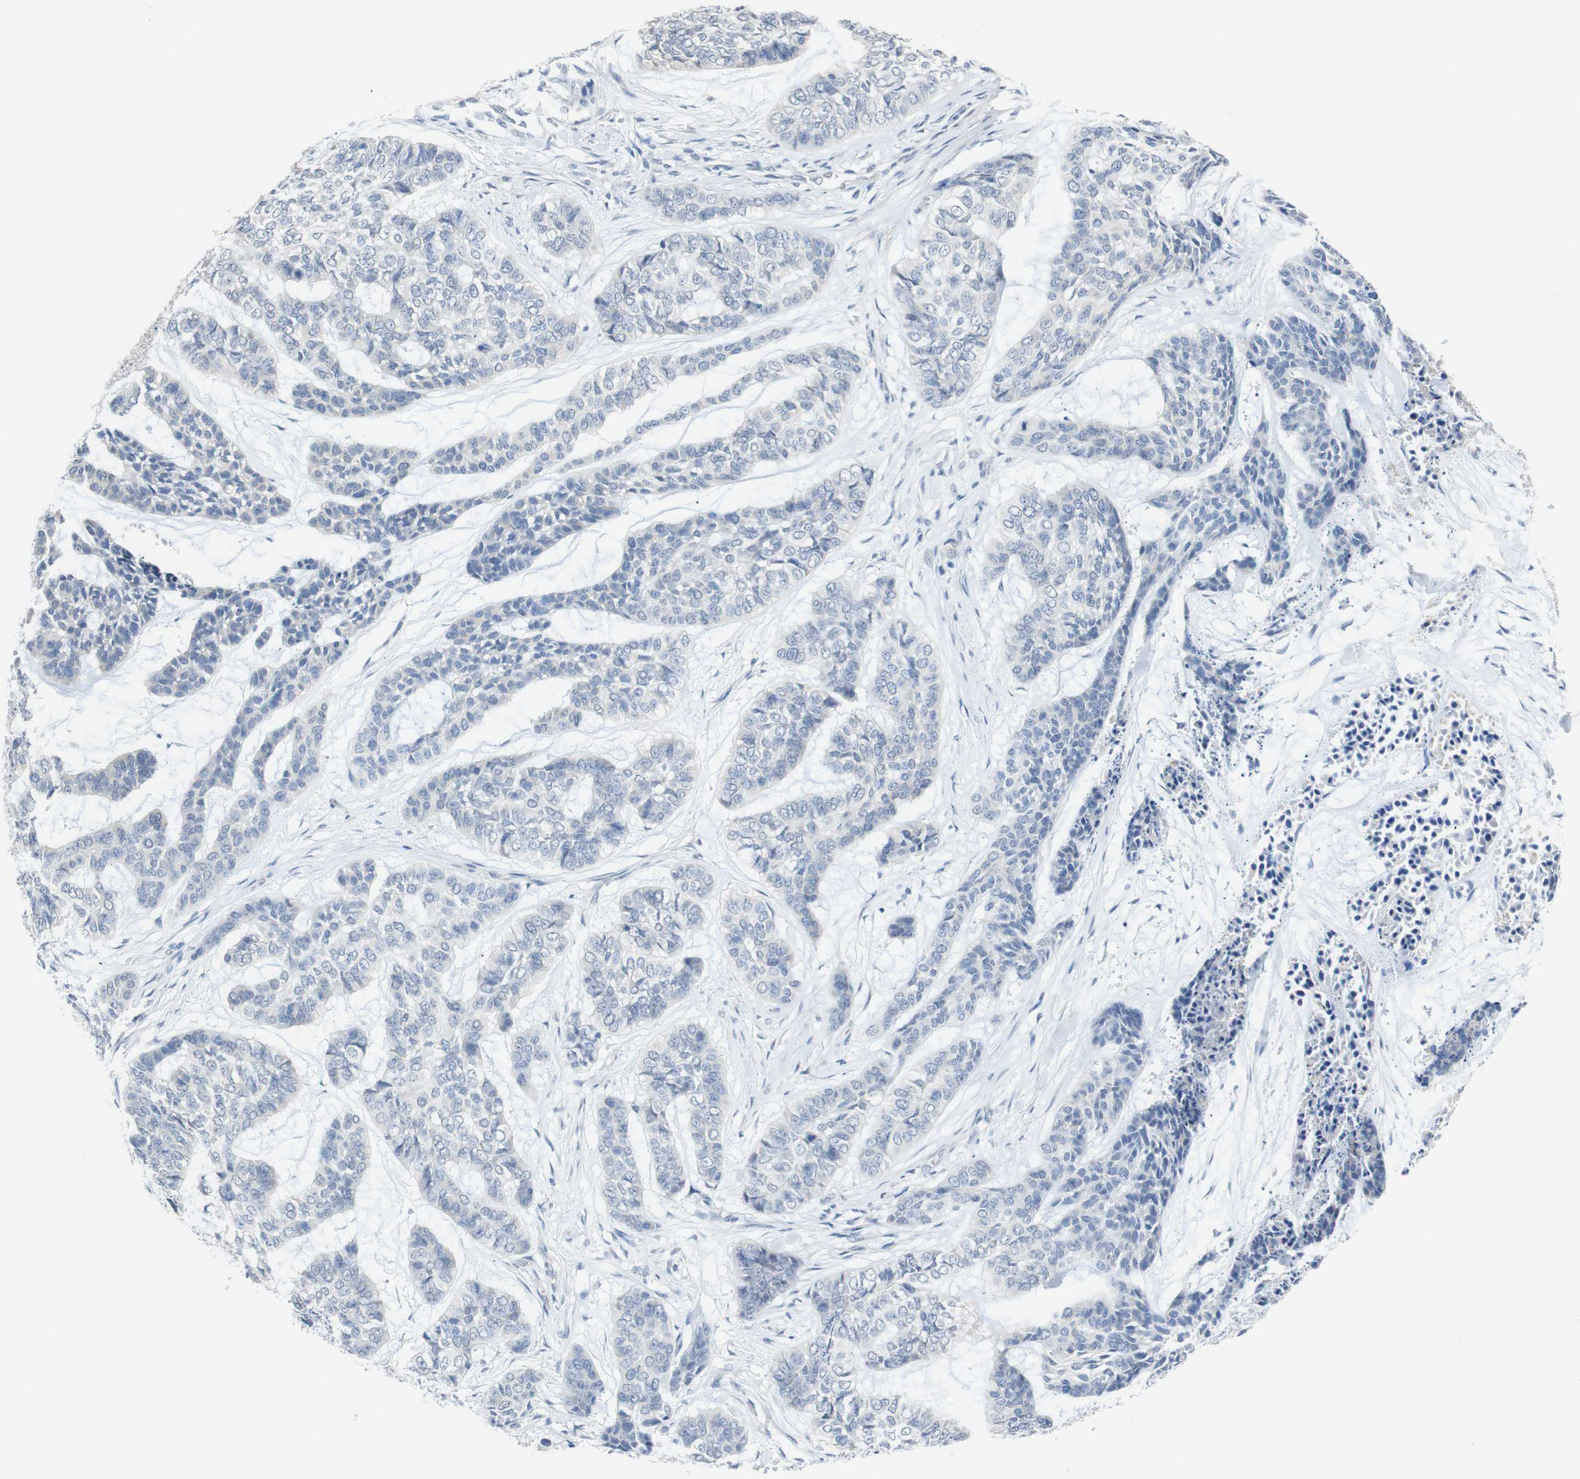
{"staining": {"intensity": "negative", "quantity": "none", "location": "none"}, "tissue": "skin cancer", "cell_type": "Tumor cells", "image_type": "cancer", "snomed": [{"axis": "morphology", "description": "Basal cell carcinoma"}, {"axis": "topography", "description": "Skin"}], "caption": "Immunohistochemistry (IHC) micrograph of neoplastic tissue: skin basal cell carcinoma stained with DAB exhibits no significant protein staining in tumor cells.", "gene": "CHRM5", "patient": {"sex": "female", "age": 64}}